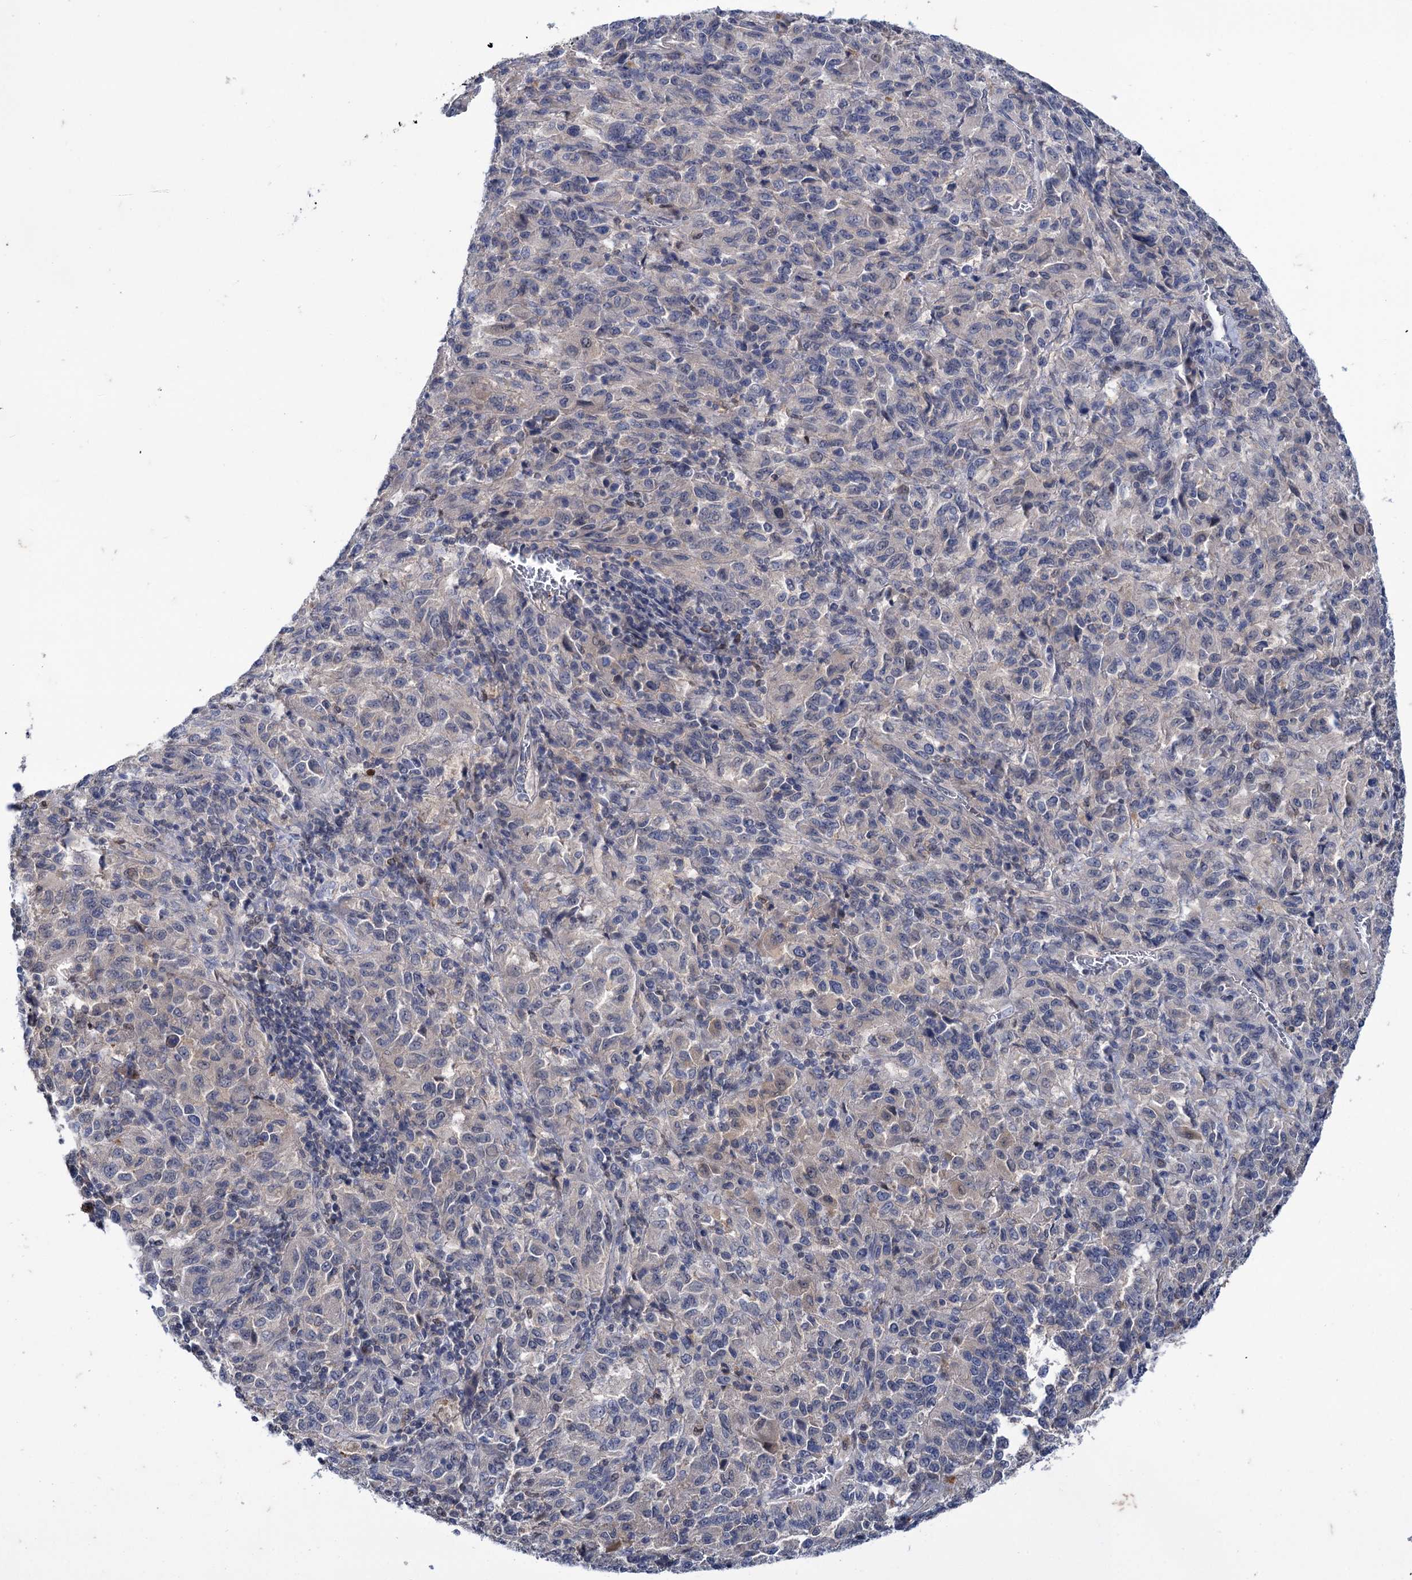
{"staining": {"intensity": "negative", "quantity": "none", "location": "none"}, "tissue": "melanoma", "cell_type": "Tumor cells", "image_type": "cancer", "snomed": [{"axis": "morphology", "description": "Malignant melanoma, Metastatic site"}, {"axis": "topography", "description": "Lung"}], "caption": "The image reveals no significant positivity in tumor cells of malignant melanoma (metastatic site).", "gene": "MID1IP1", "patient": {"sex": "male", "age": 64}}